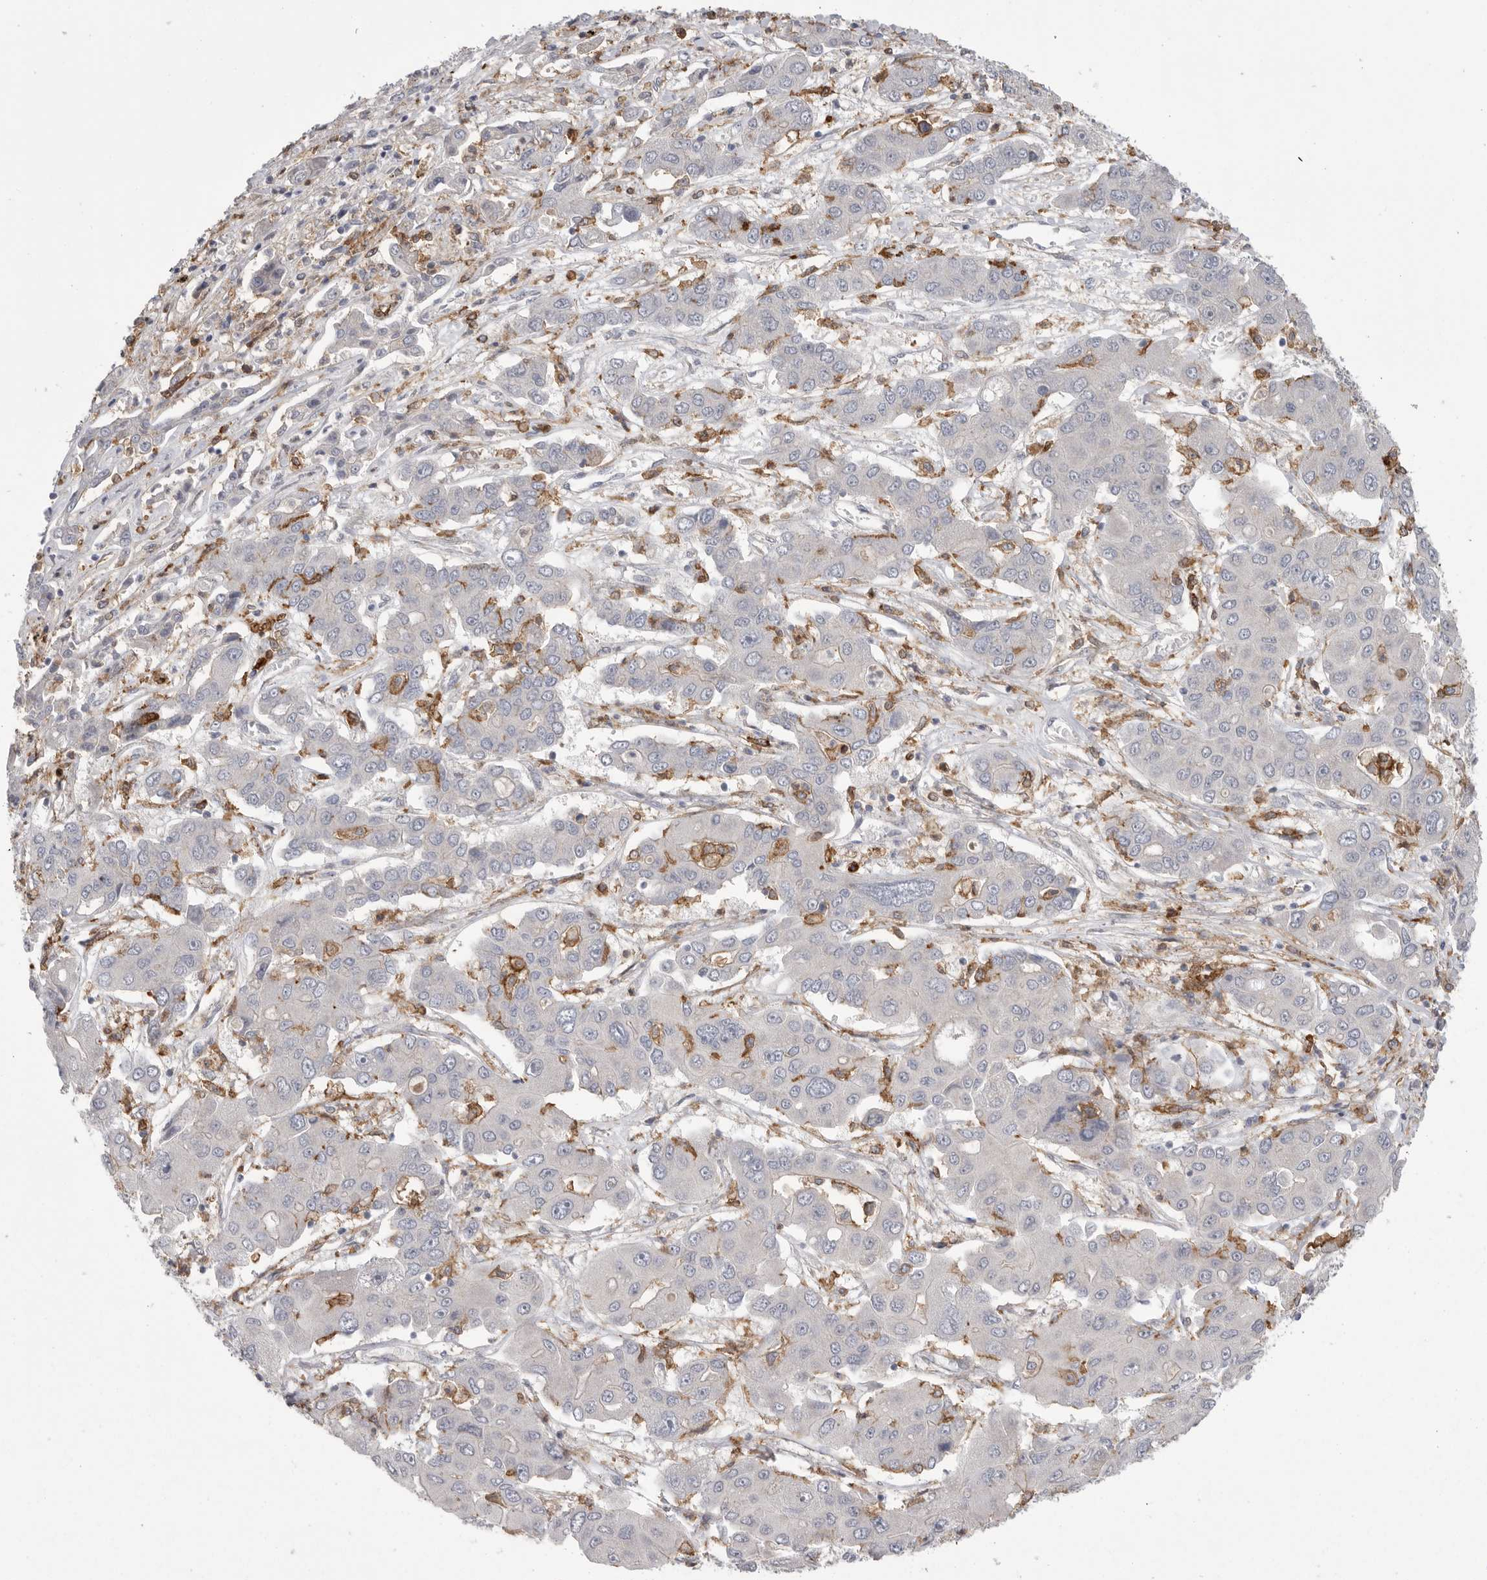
{"staining": {"intensity": "negative", "quantity": "none", "location": "none"}, "tissue": "liver cancer", "cell_type": "Tumor cells", "image_type": "cancer", "snomed": [{"axis": "morphology", "description": "Cholangiocarcinoma"}, {"axis": "topography", "description": "Liver"}], "caption": "An image of human liver cancer is negative for staining in tumor cells.", "gene": "SIGLEC10", "patient": {"sex": "male", "age": 67}}